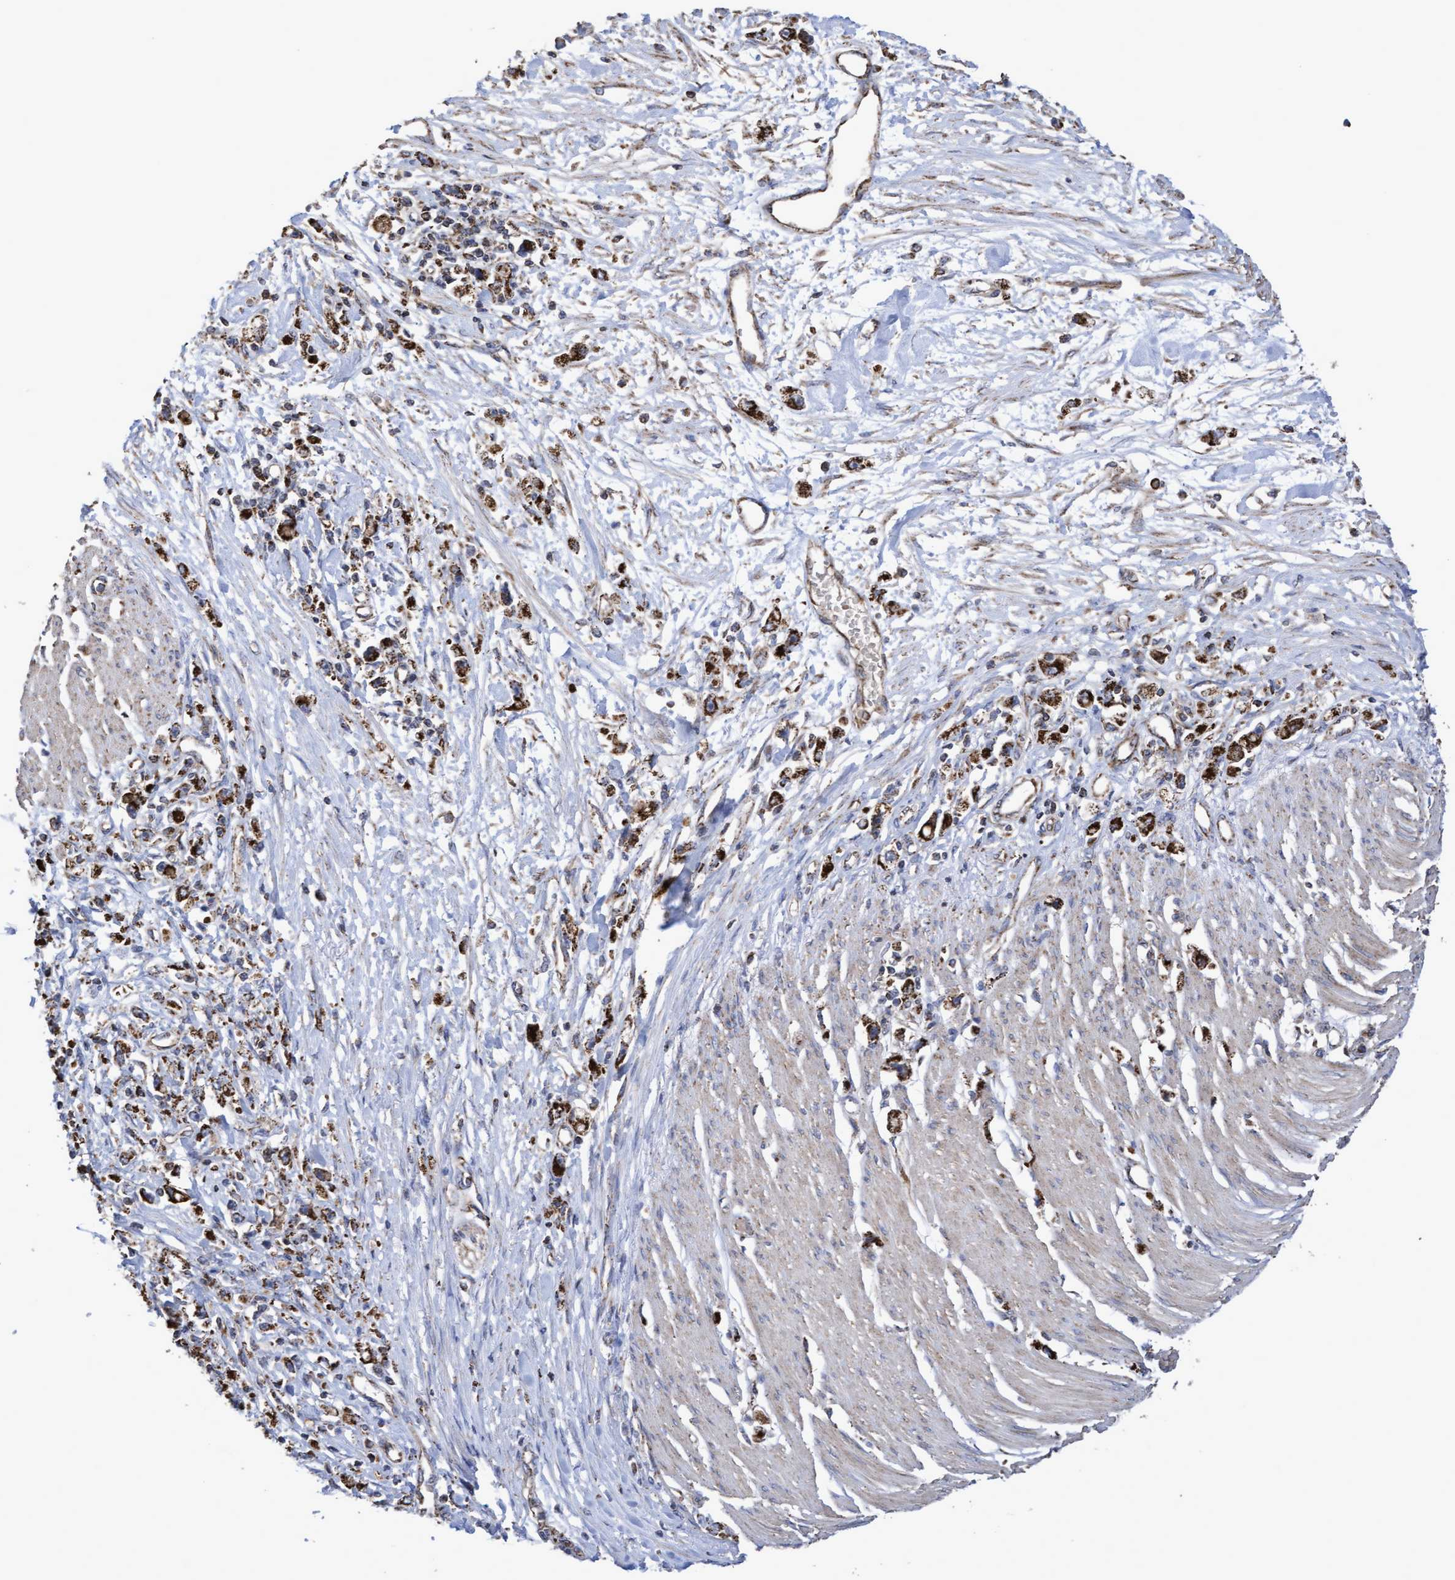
{"staining": {"intensity": "strong", "quantity": ">75%", "location": "cytoplasmic/membranous"}, "tissue": "stomach cancer", "cell_type": "Tumor cells", "image_type": "cancer", "snomed": [{"axis": "morphology", "description": "Adenocarcinoma, NOS"}, {"axis": "topography", "description": "Stomach"}], "caption": "The immunohistochemical stain highlights strong cytoplasmic/membranous positivity in tumor cells of stomach cancer (adenocarcinoma) tissue.", "gene": "COBL", "patient": {"sex": "female", "age": 59}}